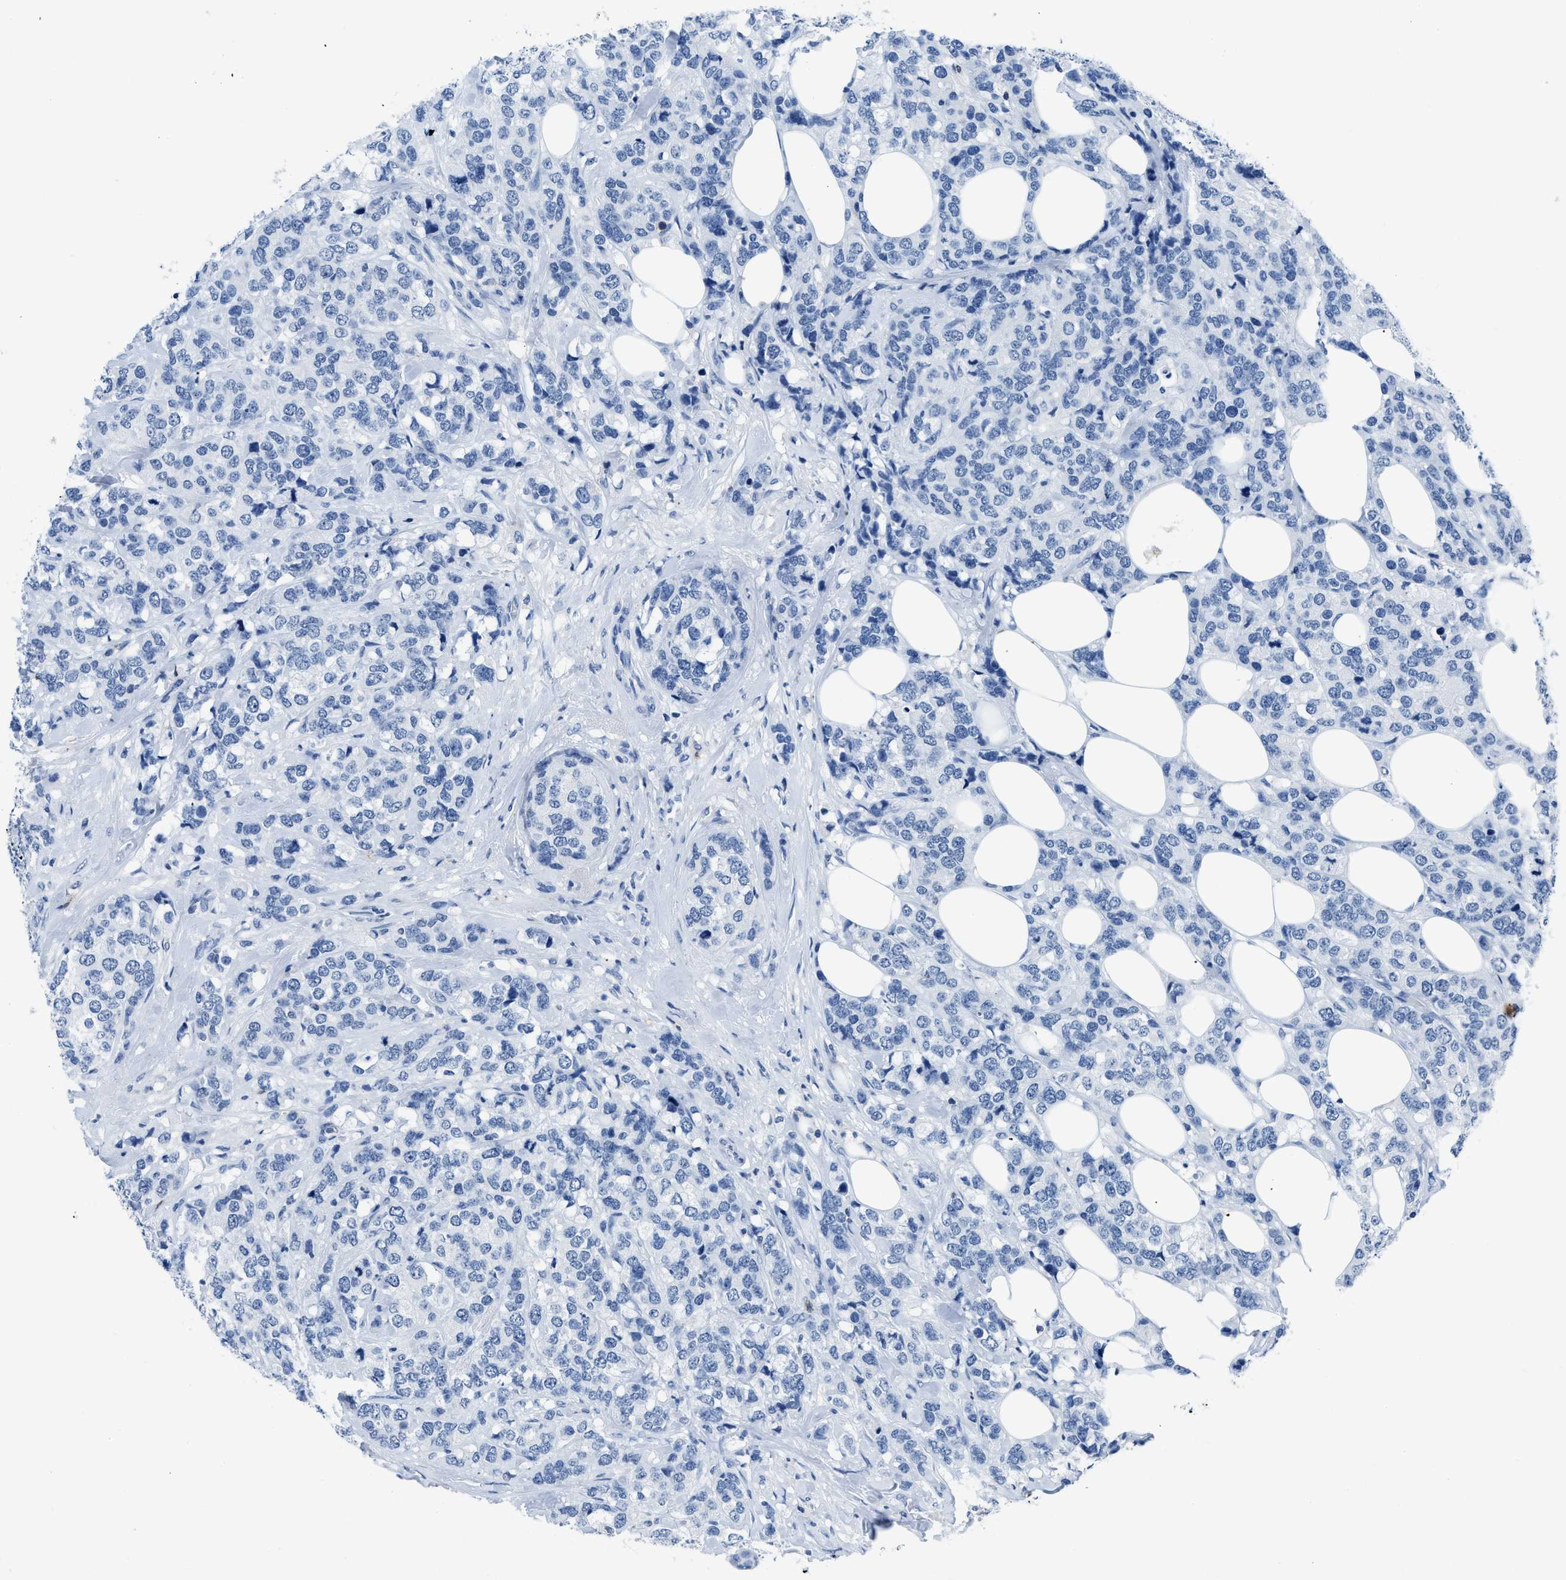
{"staining": {"intensity": "negative", "quantity": "none", "location": "none"}, "tissue": "breast cancer", "cell_type": "Tumor cells", "image_type": "cancer", "snomed": [{"axis": "morphology", "description": "Lobular carcinoma"}, {"axis": "topography", "description": "Breast"}], "caption": "Protein analysis of breast cancer (lobular carcinoma) exhibits no significant staining in tumor cells.", "gene": "NFATC2", "patient": {"sex": "female", "age": 59}}